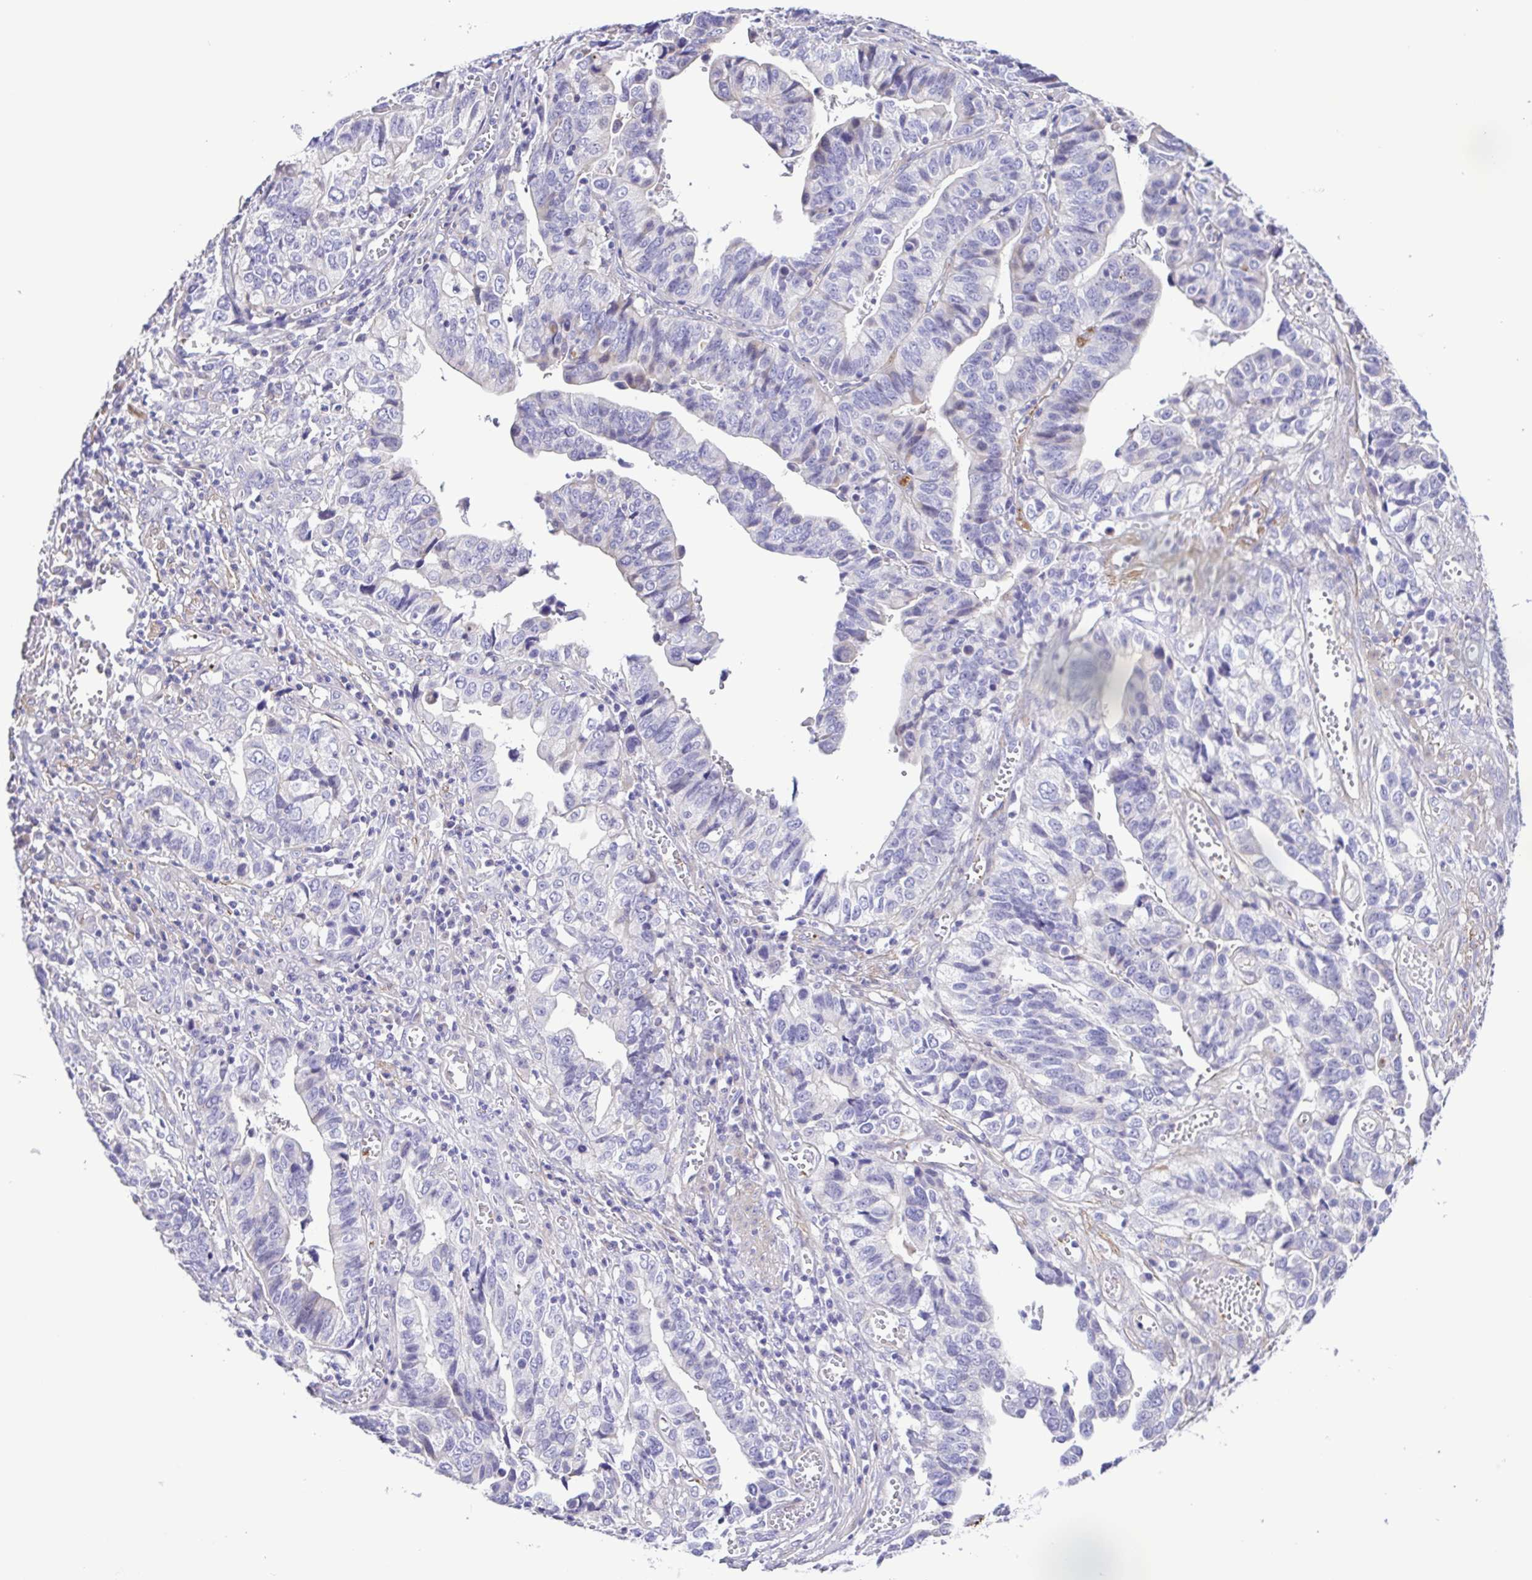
{"staining": {"intensity": "negative", "quantity": "none", "location": "none"}, "tissue": "stomach cancer", "cell_type": "Tumor cells", "image_type": "cancer", "snomed": [{"axis": "morphology", "description": "Adenocarcinoma, NOS"}, {"axis": "topography", "description": "Stomach, upper"}], "caption": "High magnification brightfield microscopy of adenocarcinoma (stomach) stained with DAB (brown) and counterstained with hematoxylin (blue): tumor cells show no significant positivity.", "gene": "GABBR2", "patient": {"sex": "female", "age": 67}}